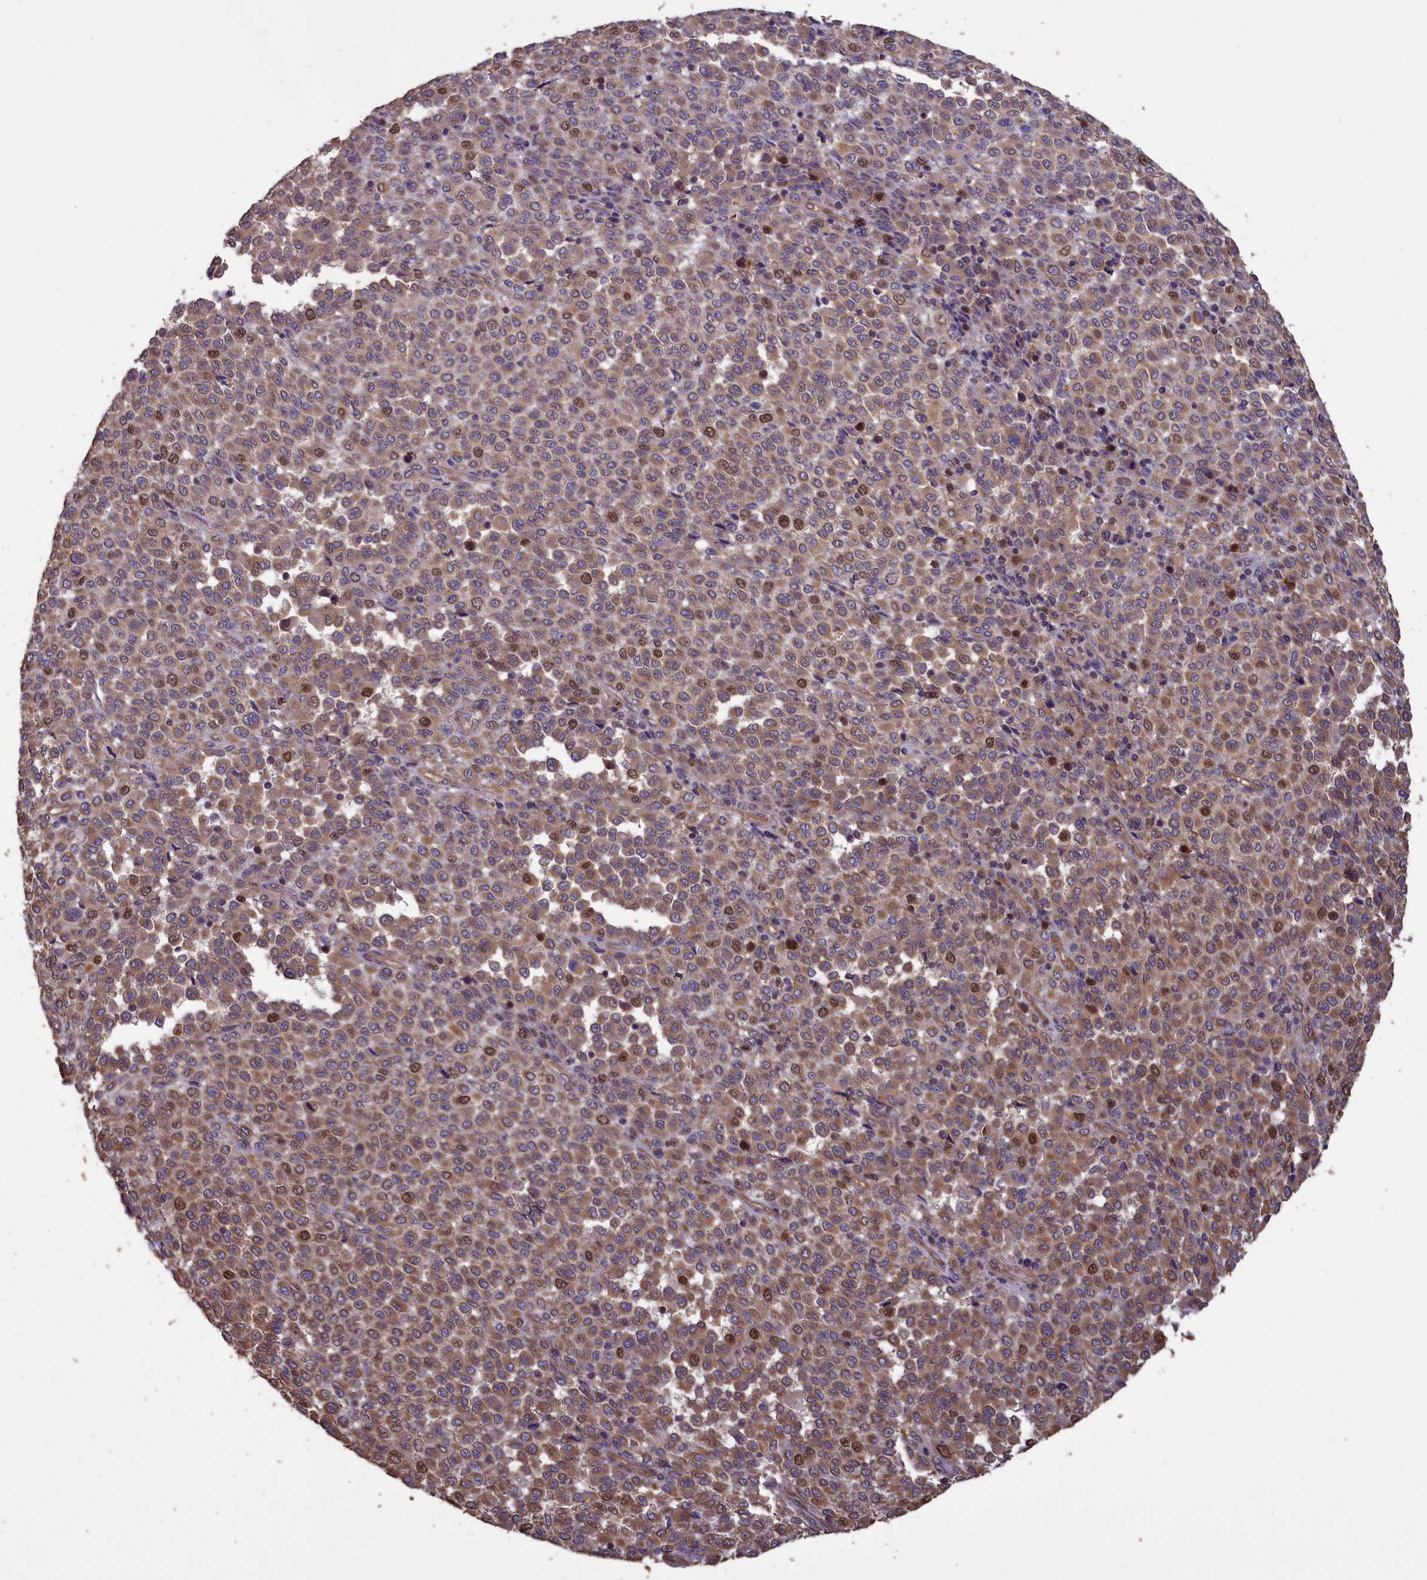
{"staining": {"intensity": "moderate", "quantity": "25%-75%", "location": "cytoplasmic/membranous,nuclear"}, "tissue": "melanoma", "cell_type": "Tumor cells", "image_type": "cancer", "snomed": [{"axis": "morphology", "description": "Malignant melanoma, Metastatic site"}, {"axis": "topography", "description": "Pancreas"}], "caption": "Malignant melanoma (metastatic site) was stained to show a protein in brown. There is medium levels of moderate cytoplasmic/membranous and nuclear expression in approximately 25%-75% of tumor cells.", "gene": "DAPK3", "patient": {"sex": "female", "age": 30}}